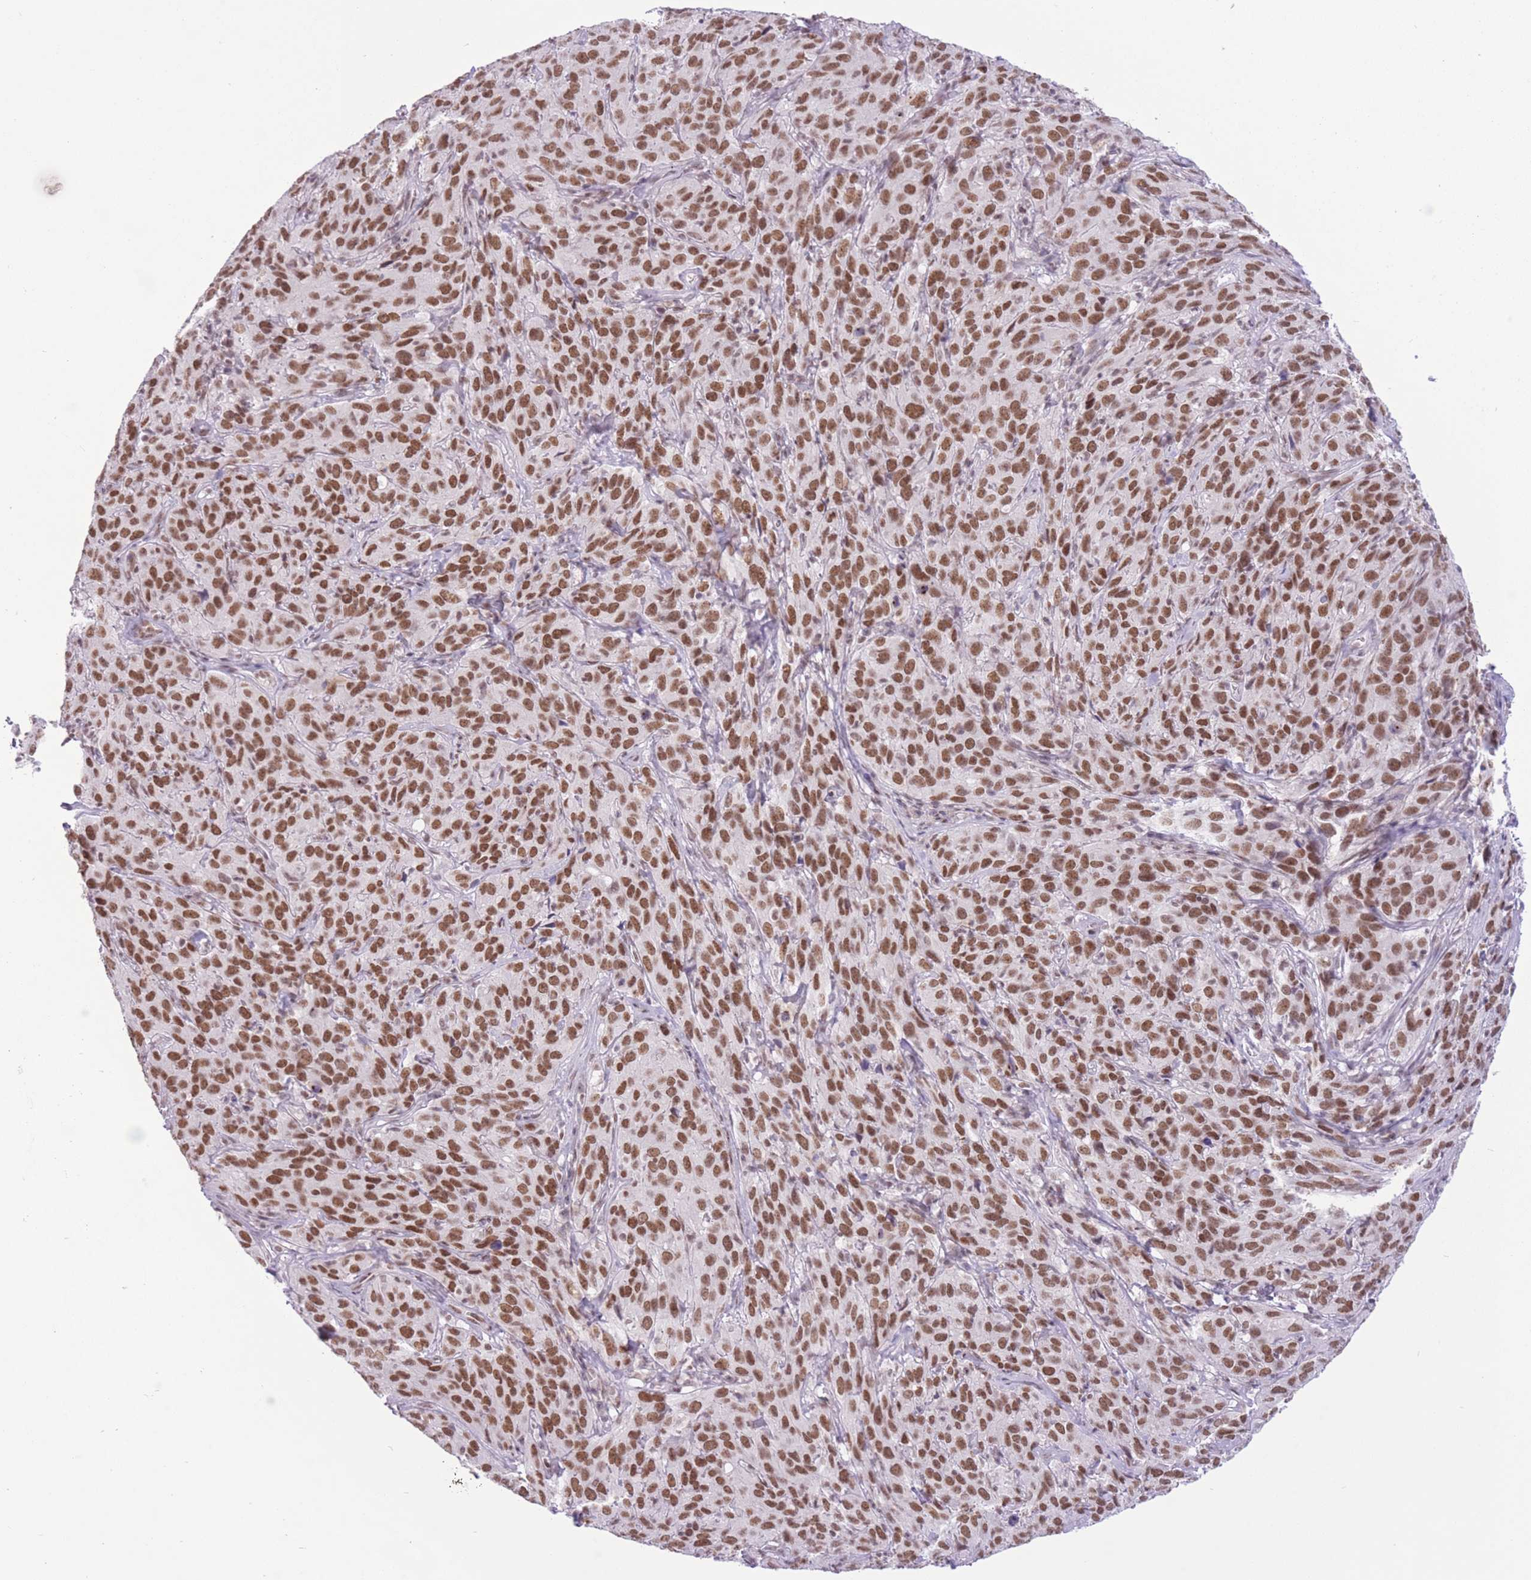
{"staining": {"intensity": "moderate", "quantity": ">75%", "location": "nuclear"}, "tissue": "cervical cancer", "cell_type": "Tumor cells", "image_type": "cancer", "snomed": [{"axis": "morphology", "description": "Squamous cell carcinoma, NOS"}, {"axis": "topography", "description": "Cervix"}], "caption": "Cervical cancer (squamous cell carcinoma) stained with IHC shows moderate nuclear staining in about >75% of tumor cells.", "gene": "ZBED5", "patient": {"sex": "female", "age": 51}}